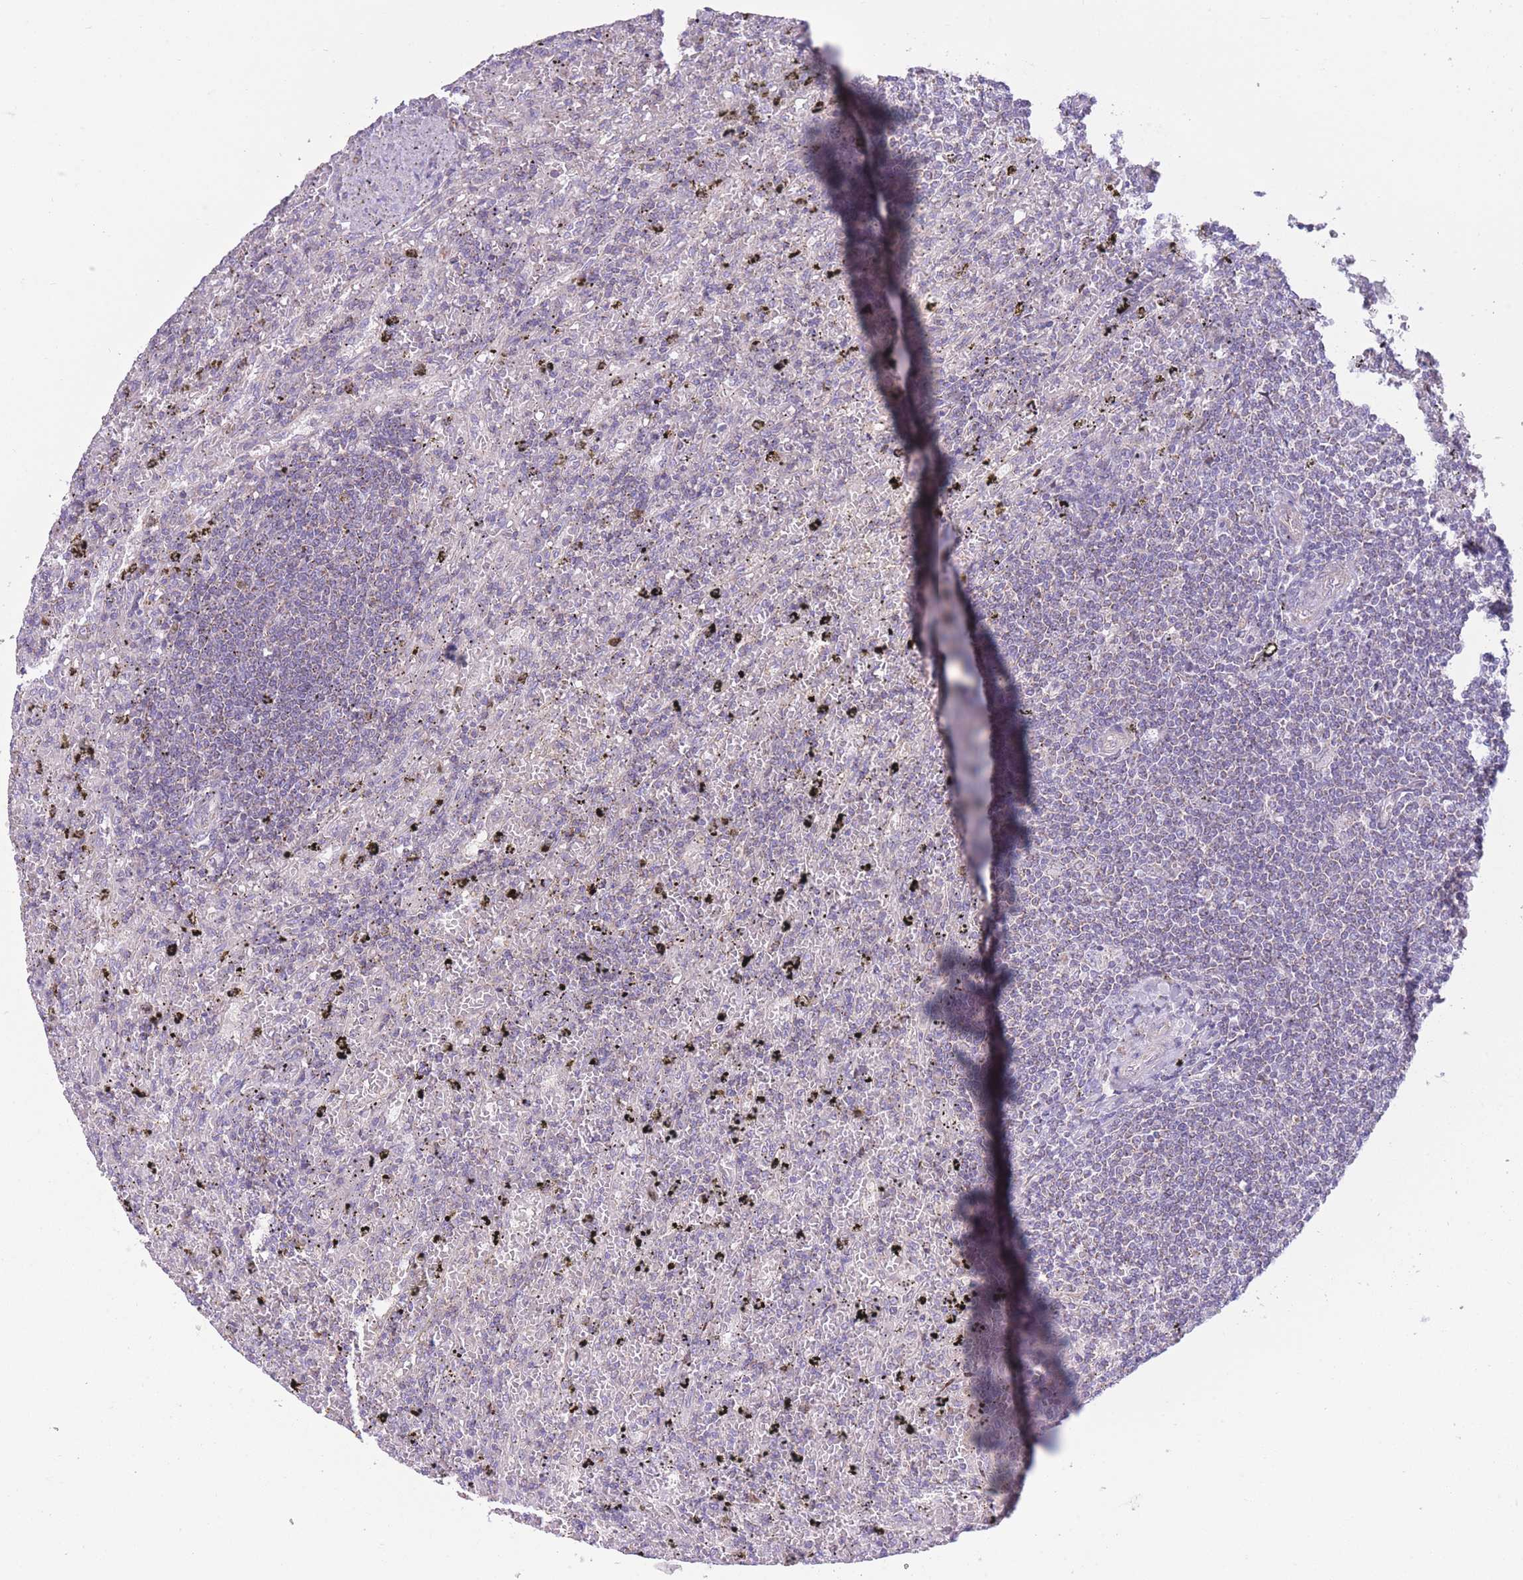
{"staining": {"intensity": "negative", "quantity": "none", "location": "none"}, "tissue": "lymphoma", "cell_type": "Tumor cells", "image_type": "cancer", "snomed": [{"axis": "morphology", "description": "Malignant lymphoma, non-Hodgkin's type, Low grade"}, {"axis": "topography", "description": "Spleen"}], "caption": "This histopathology image is of lymphoma stained with immunohistochemistry (IHC) to label a protein in brown with the nuclei are counter-stained blue. There is no expression in tumor cells. (DAB immunohistochemistry (IHC) with hematoxylin counter stain).", "gene": "PDHA1", "patient": {"sex": "male", "age": 76}}